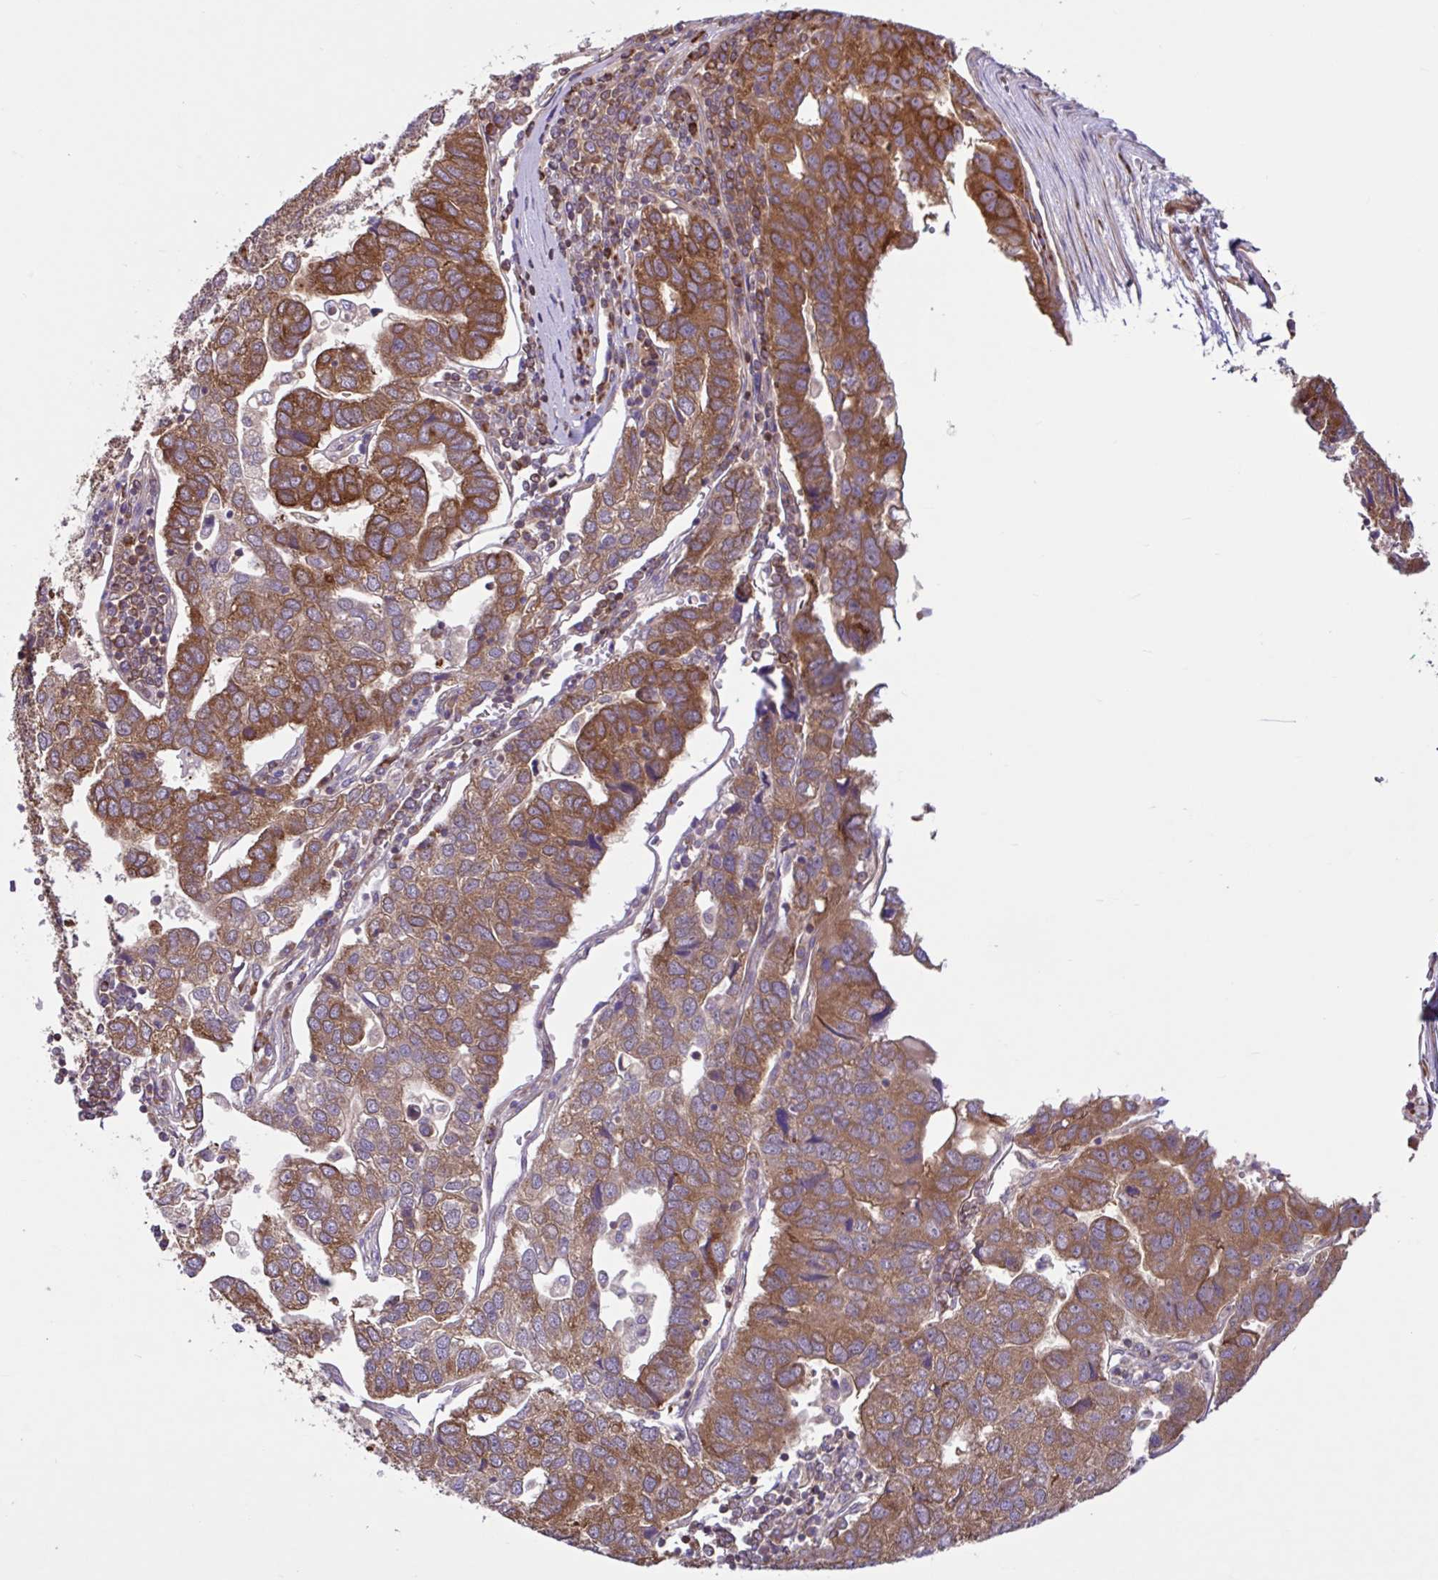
{"staining": {"intensity": "moderate", "quantity": ">75%", "location": "cytoplasmic/membranous"}, "tissue": "pancreatic cancer", "cell_type": "Tumor cells", "image_type": "cancer", "snomed": [{"axis": "morphology", "description": "Adenocarcinoma, NOS"}, {"axis": "topography", "description": "Pancreas"}], "caption": "Pancreatic cancer (adenocarcinoma) stained with a protein marker exhibits moderate staining in tumor cells.", "gene": "NTPCR", "patient": {"sex": "female", "age": 61}}